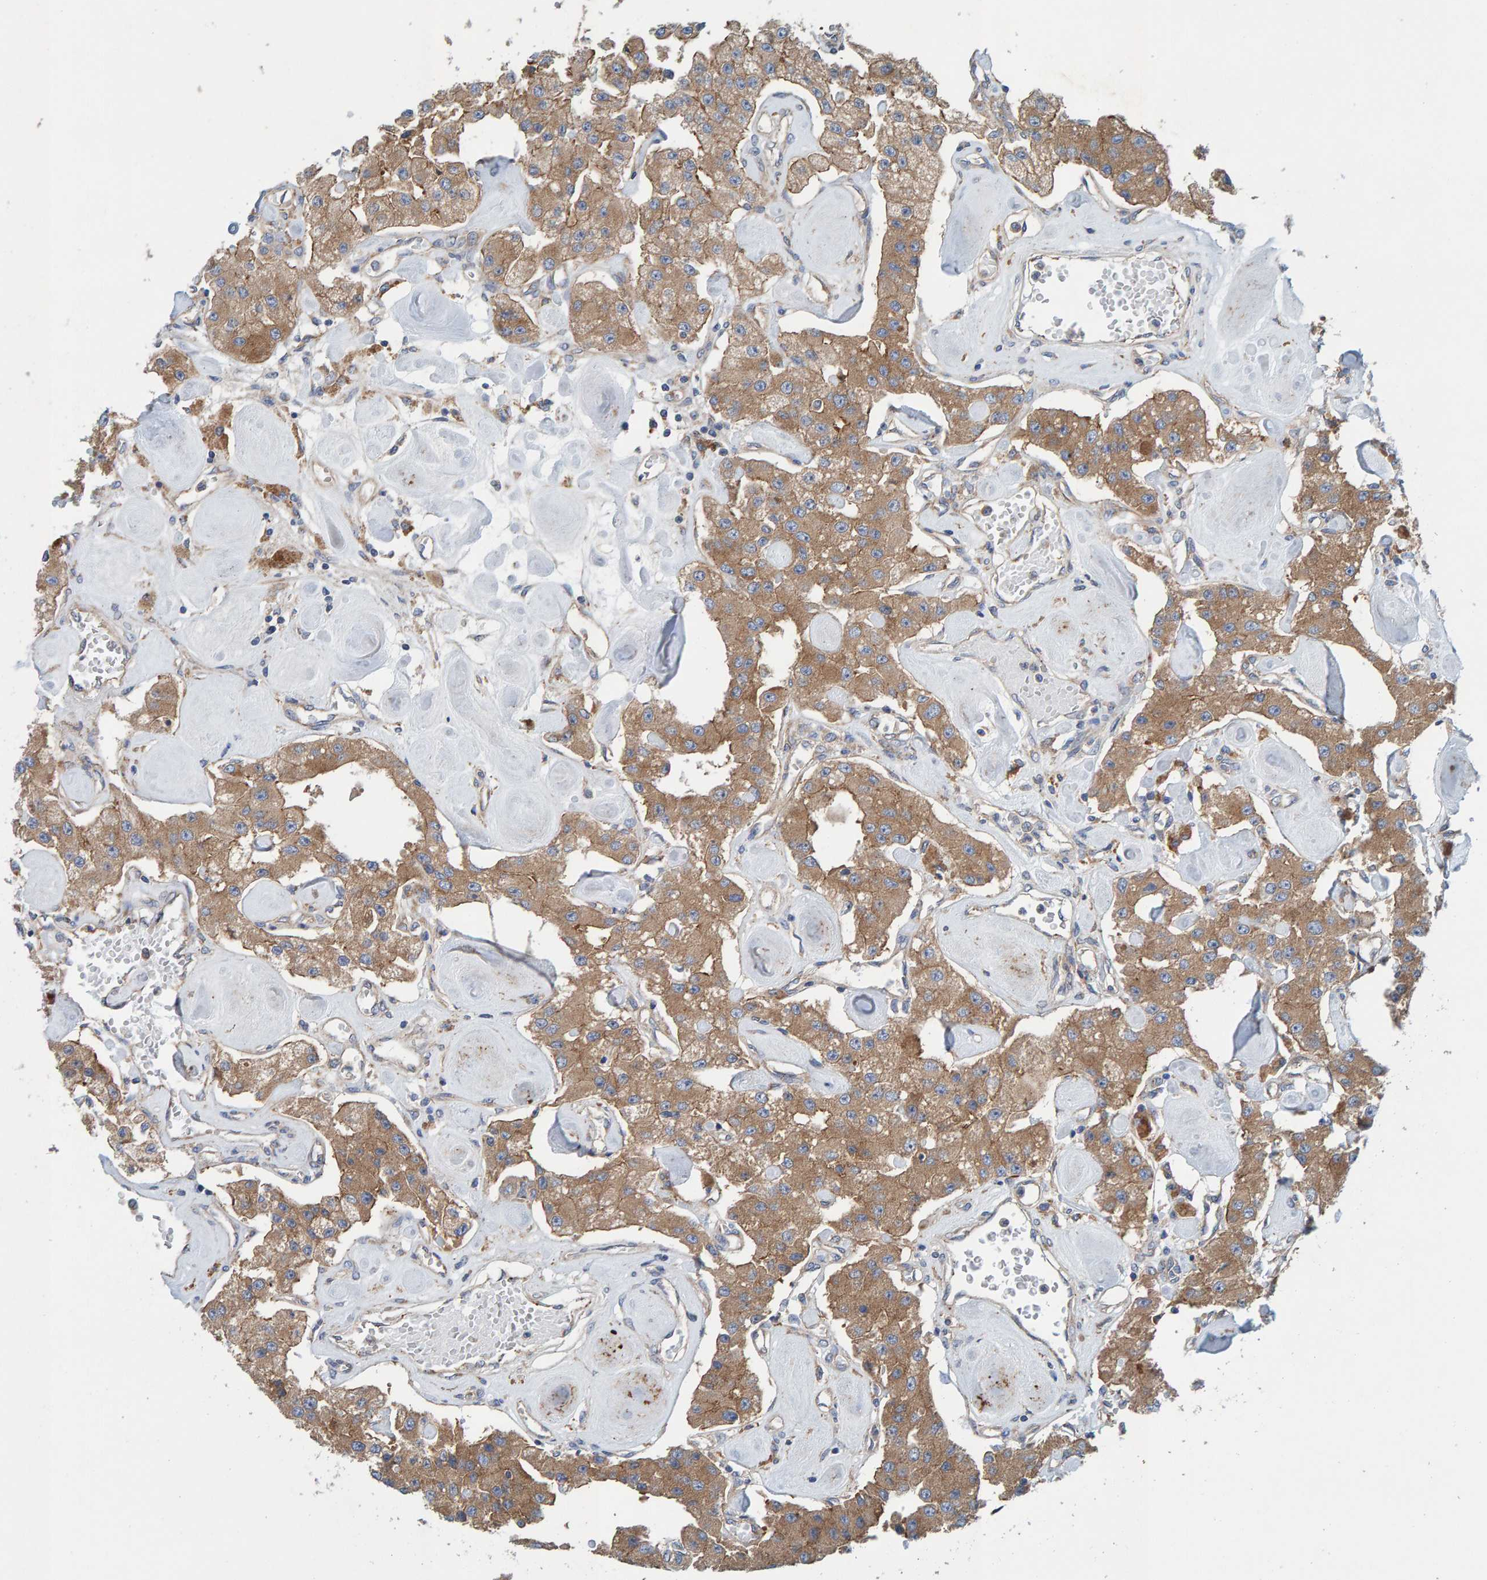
{"staining": {"intensity": "moderate", "quantity": ">75%", "location": "cytoplasmic/membranous"}, "tissue": "carcinoid", "cell_type": "Tumor cells", "image_type": "cancer", "snomed": [{"axis": "morphology", "description": "Carcinoid, malignant, NOS"}, {"axis": "topography", "description": "Pancreas"}], "caption": "This is an image of immunohistochemistry (IHC) staining of carcinoid (malignant), which shows moderate expression in the cytoplasmic/membranous of tumor cells.", "gene": "MKLN1", "patient": {"sex": "male", "age": 41}}